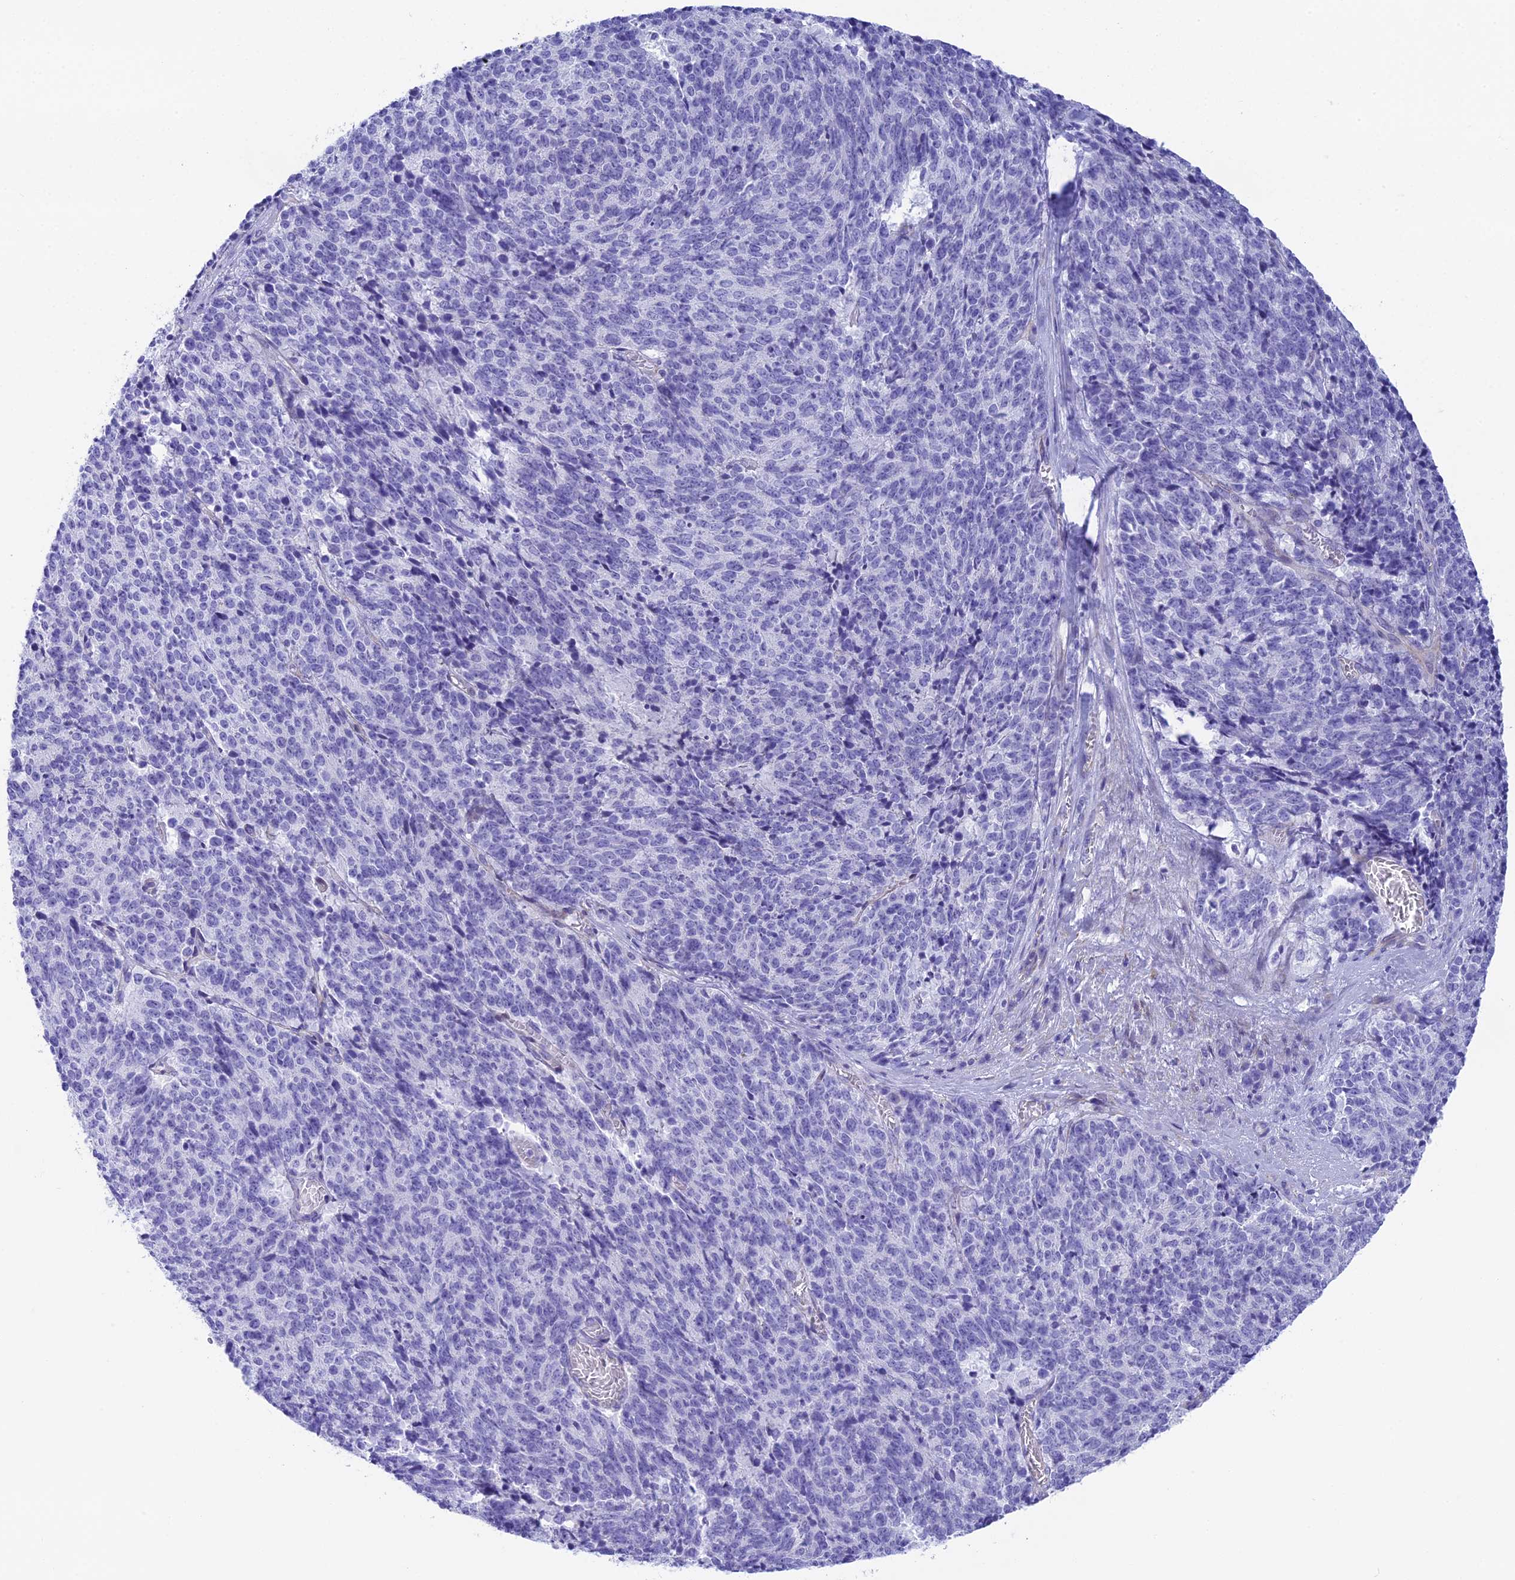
{"staining": {"intensity": "negative", "quantity": "none", "location": "none"}, "tissue": "cervical cancer", "cell_type": "Tumor cells", "image_type": "cancer", "snomed": [{"axis": "morphology", "description": "Squamous cell carcinoma, NOS"}, {"axis": "topography", "description": "Cervix"}], "caption": "IHC histopathology image of neoplastic tissue: squamous cell carcinoma (cervical) stained with DAB (3,3'-diaminobenzidine) shows no significant protein positivity in tumor cells.", "gene": "TACSTD2", "patient": {"sex": "female", "age": 29}}